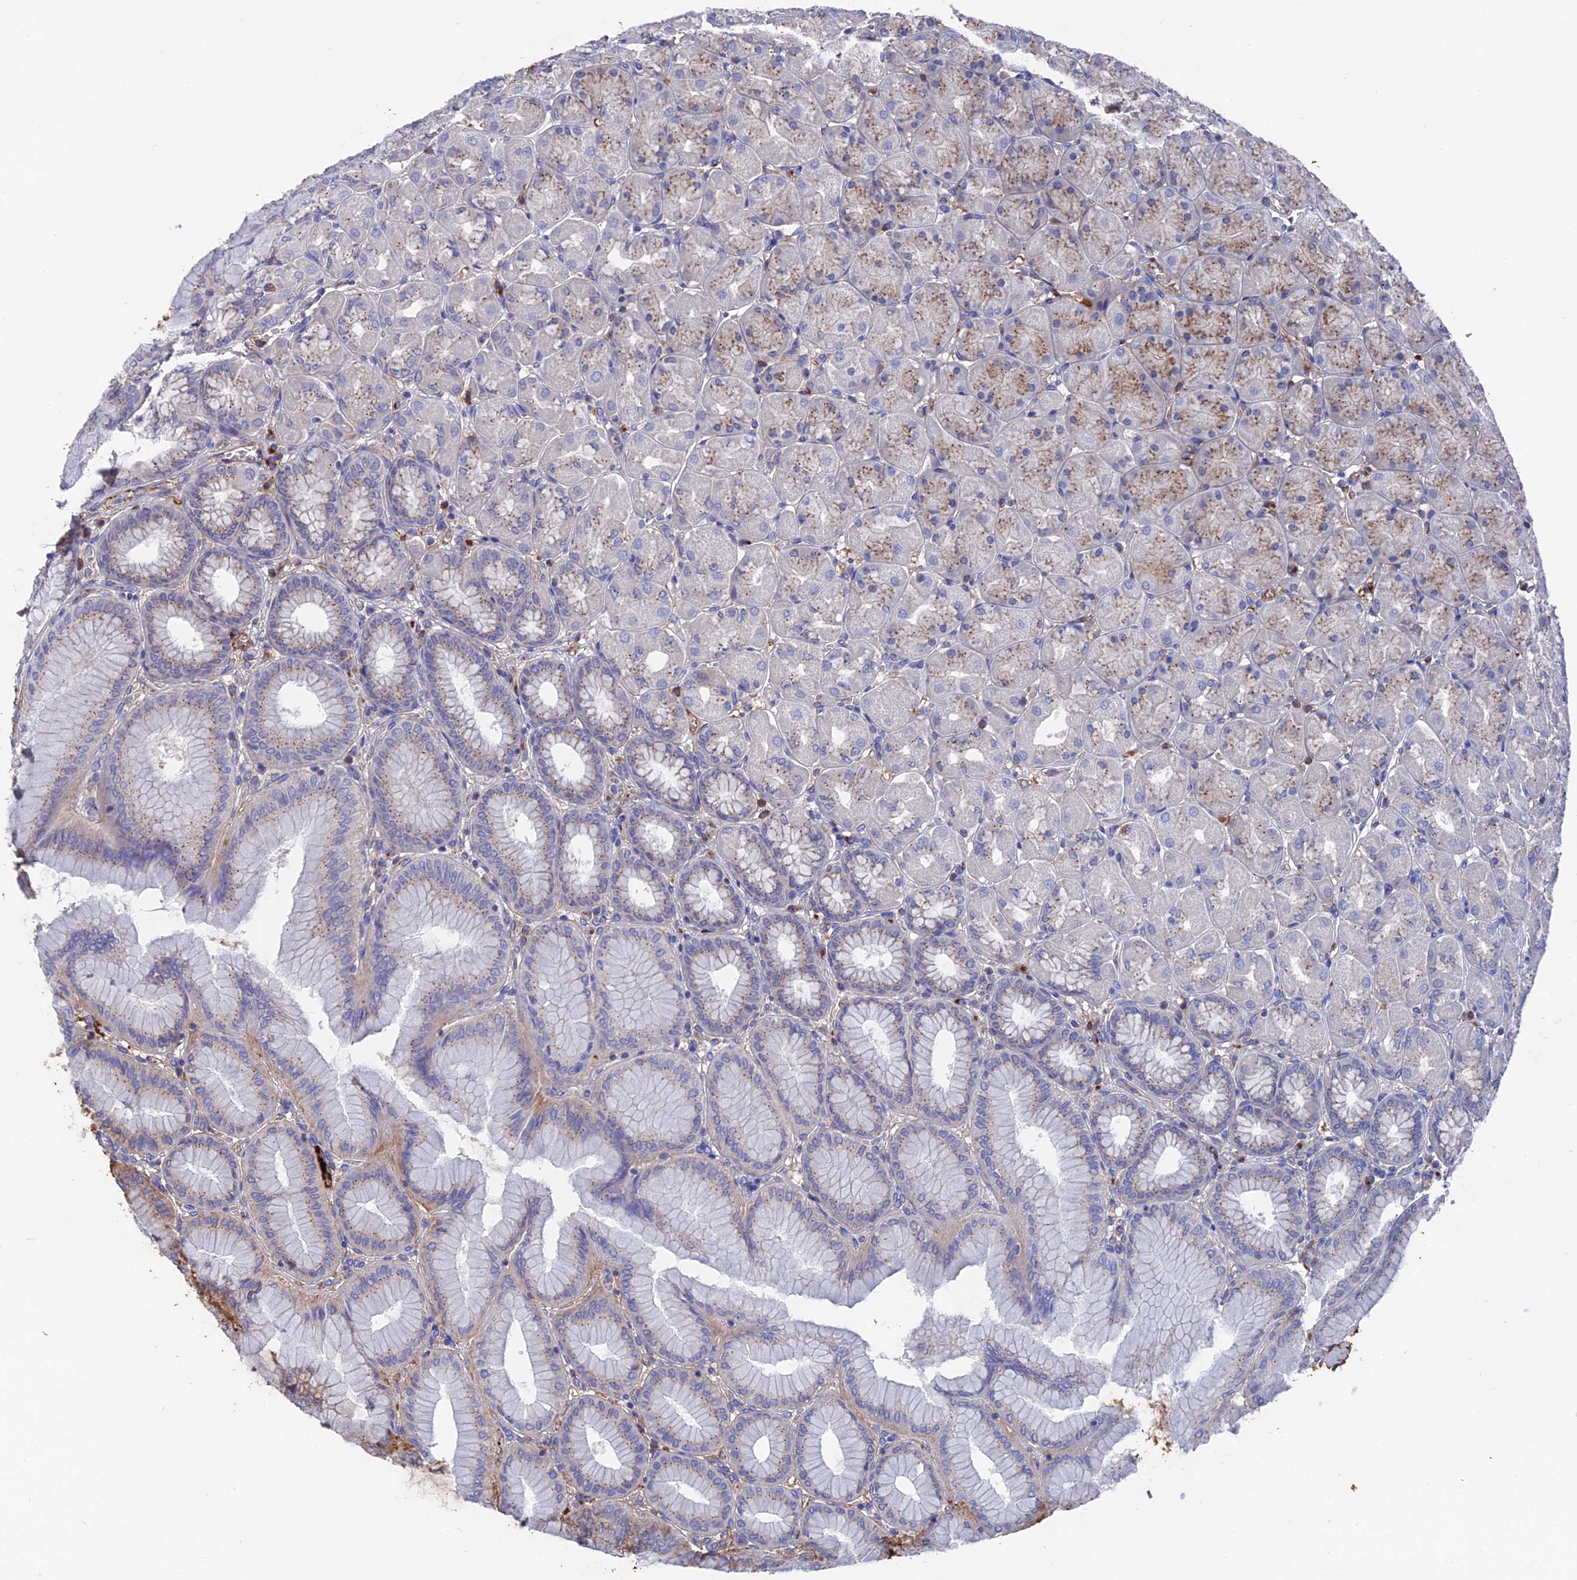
{"staining": {"intensity": "moderate", "quantity": "25%-75%", "location": "cytoplasmic/membranous"}, "tissue": "stomach", "cell_type": "Glandular cells", "image_type": "normal", "snomed": [{"axis": "morphology", "description": "Normal tissue, NOS"}, {"axis": "topography", "description": "Stomach, upper"}], "caption": "High-magnification brightfield microscopy of benign stomach stained with DAB (3,3'-diaminobenzidine) (brown) and counterstained with hematoxylin (blue). glandular cells exhibit moderate cytoplasmic/membranous expression is present in about25%-75% of cells.", "gene": "HPF1", "patient": {"sex": "female", "age": 56}}